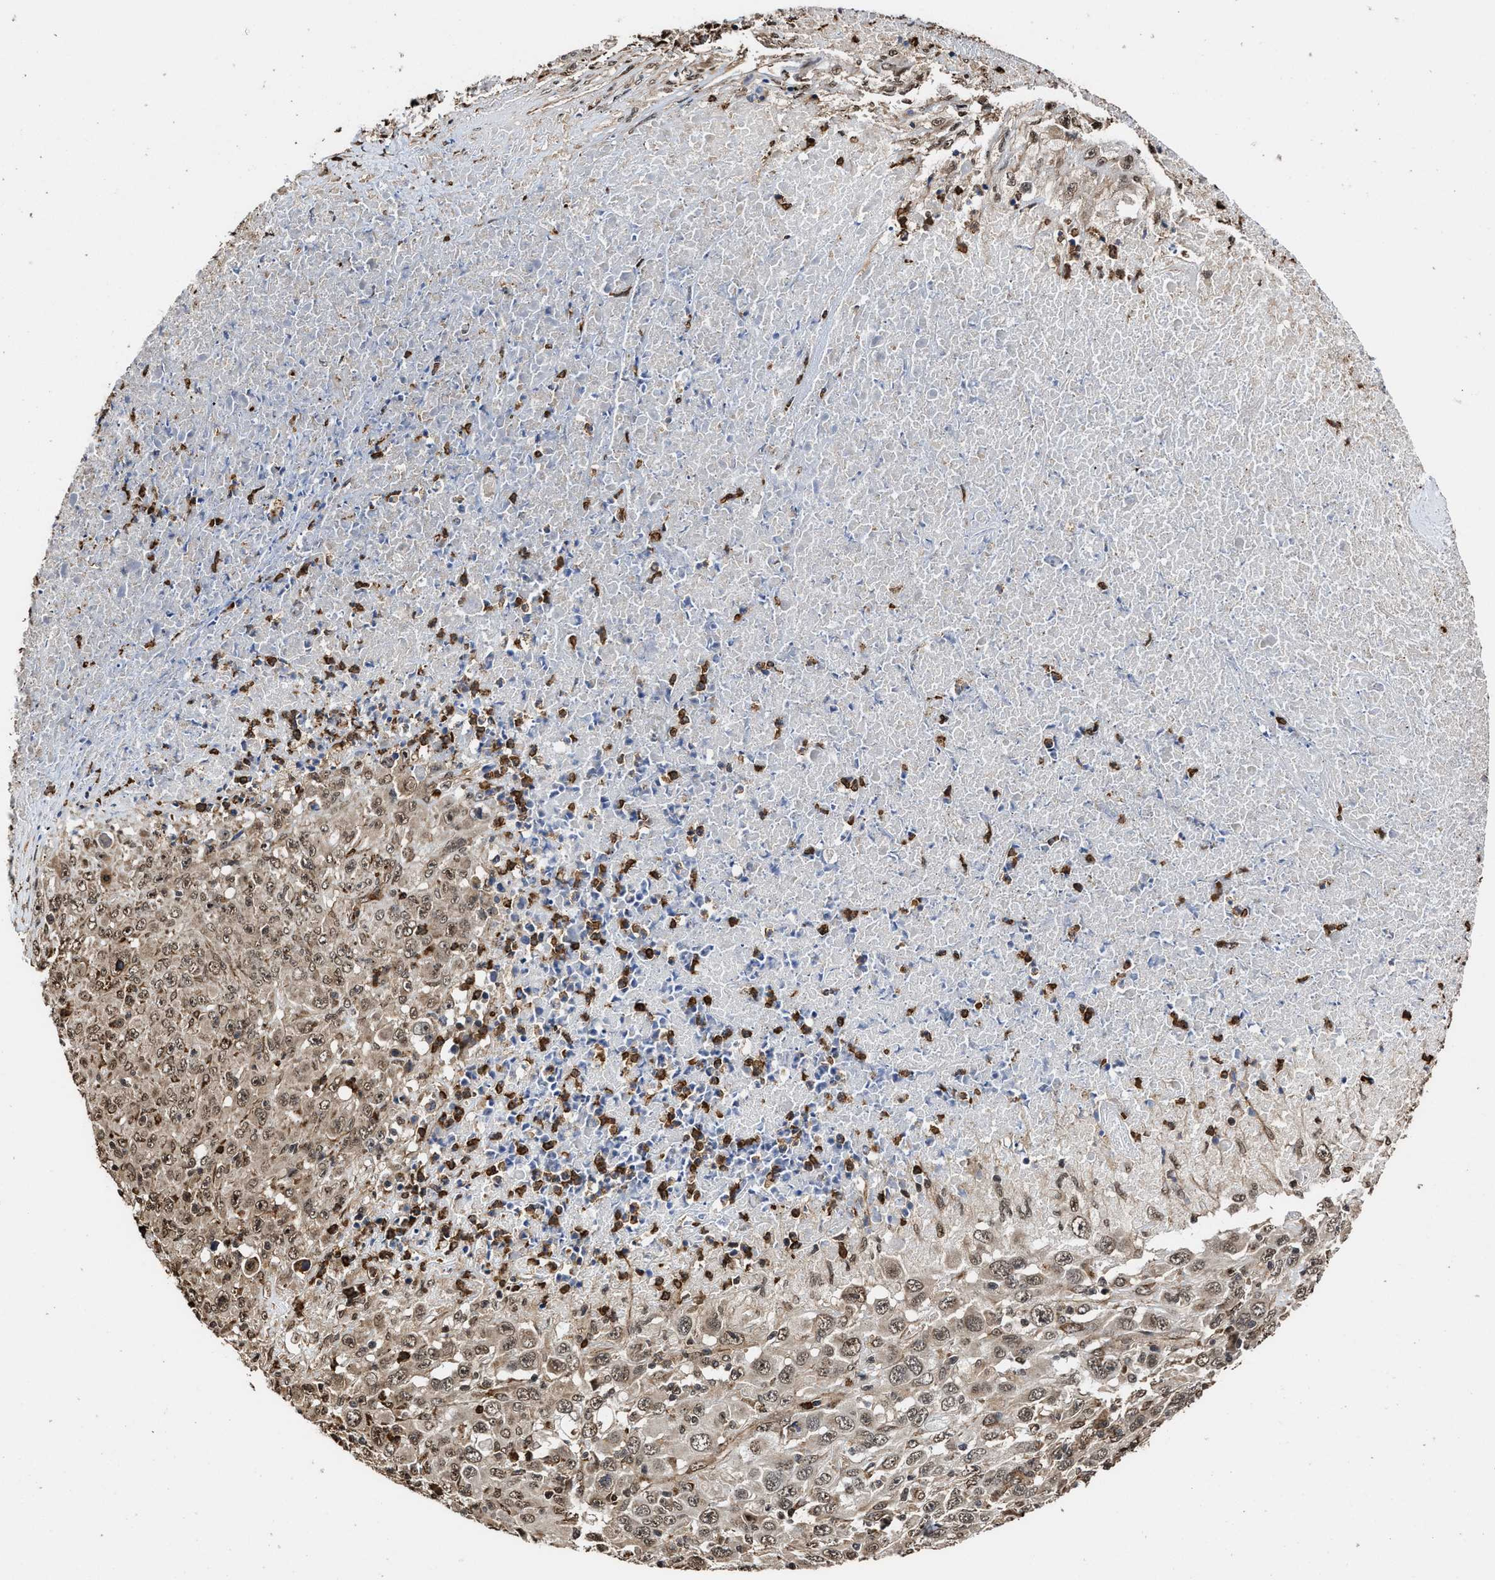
{"staining": {"intensity": "weak", "quantity": ">75%", "location": "cytoplasmic/membranous,nuclear"}, "tissue": "melanoma", "cell_type": "Tumor cells", "image_type": "cancer", "snomed": [{"axis": "morphology", "description": "Malignant melanoma, Metastatic site"}, {"axis": "topography", "description": "Skin"}], "caption": "Malignant melanoma (metastatic site) stained with a protein marker shows weak staining in tumor cells.", "gene": "SEPTIN2", "patient": {"sex": "female", "age": 56}}